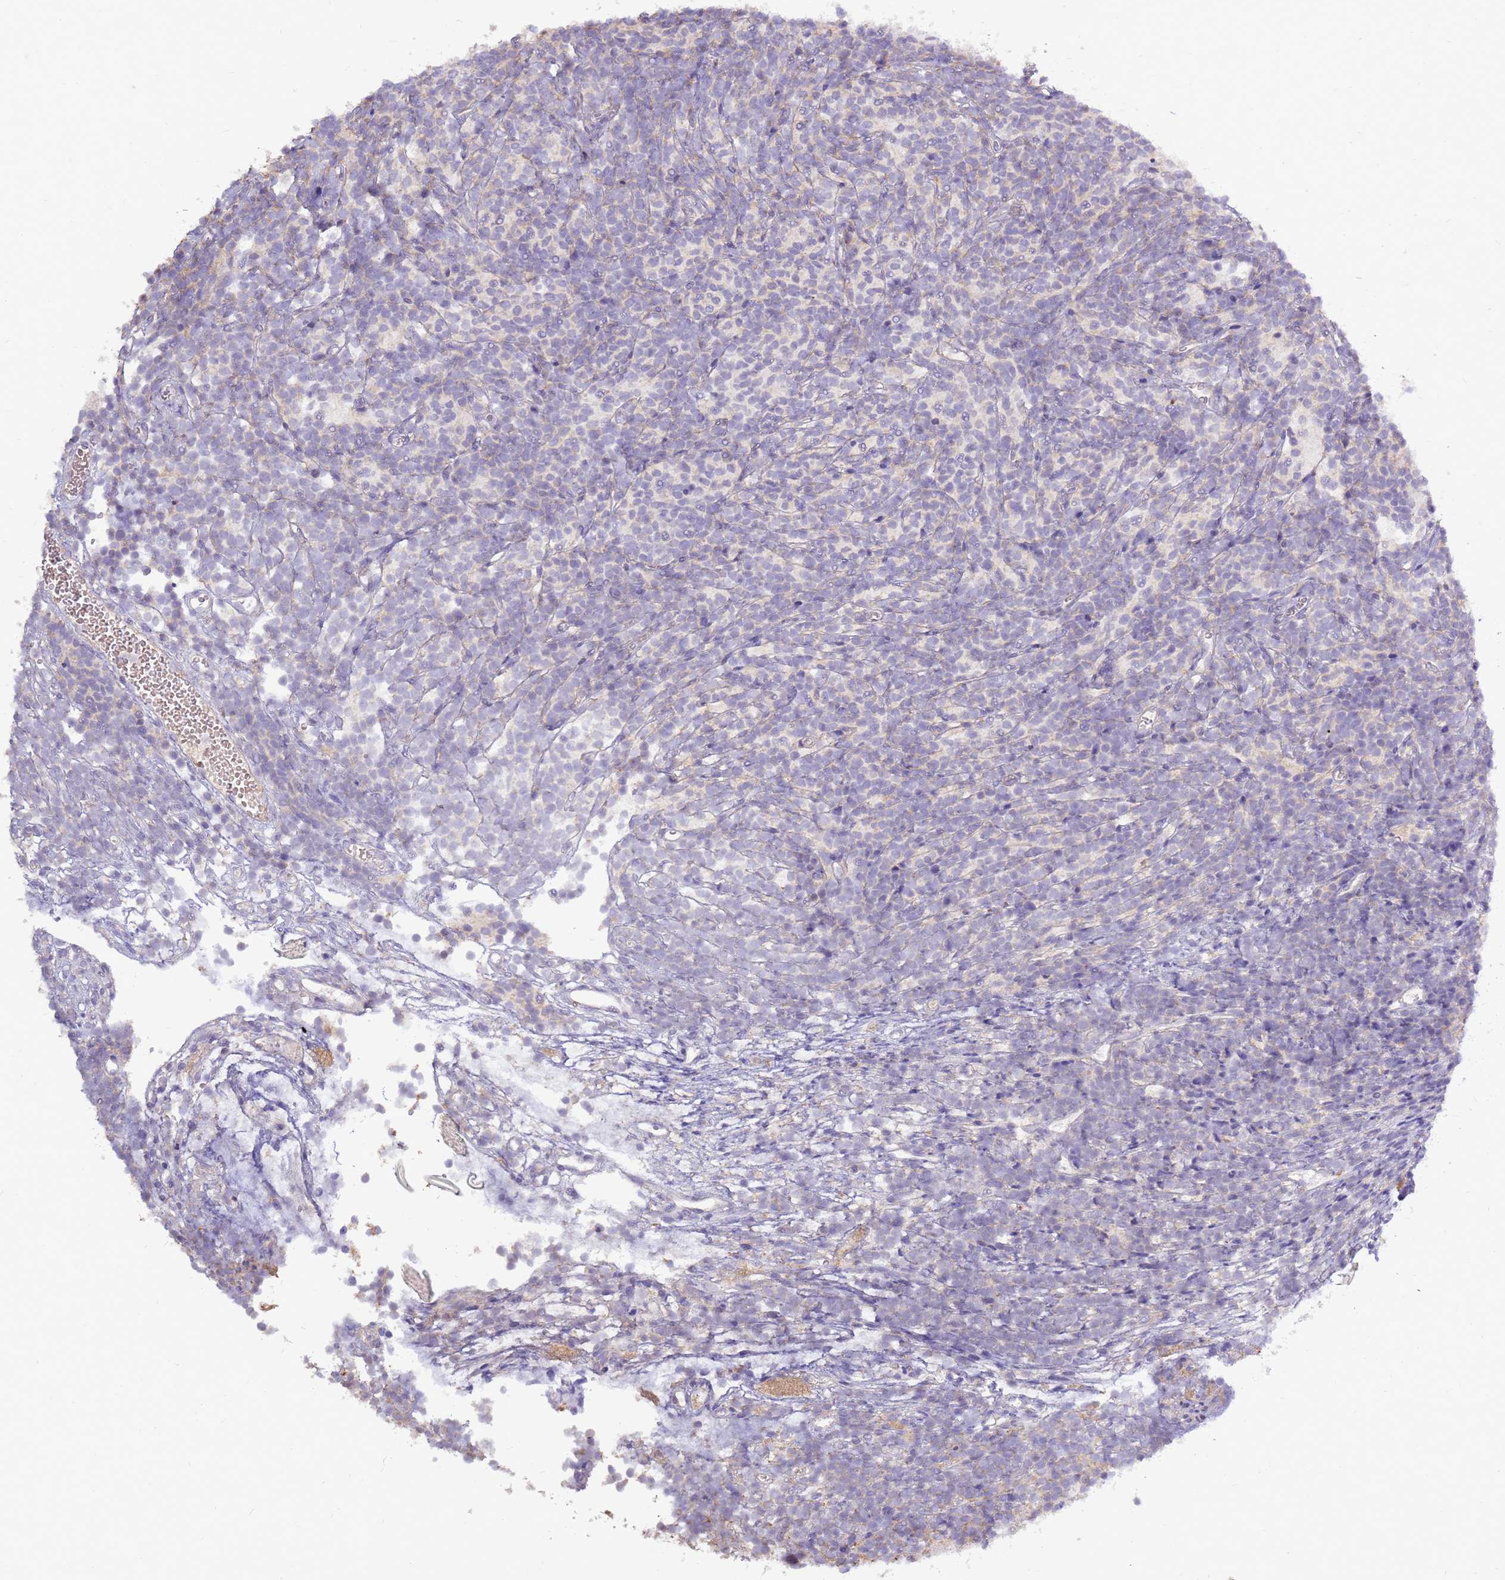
{"staining": {"intensity": "negative", "quantity": "none", "location": "none"}, "tissue": "glioma", "cell_type": "Tumor cells", "image_type": "cancer", "snomed": [{"axis": "morphology", "description": "Glioma, malignant, Low grade"}, {"axis": "topography", "description": "Brain"}], "caption": "IHC histopathology image of neoplastic tissue: human malignant low-grade glioma stained with DAB exhibits no significant protein positivity in tumor cells.", "gene": "EVA1B", "patient": {"sex": "female", "age": 1}}